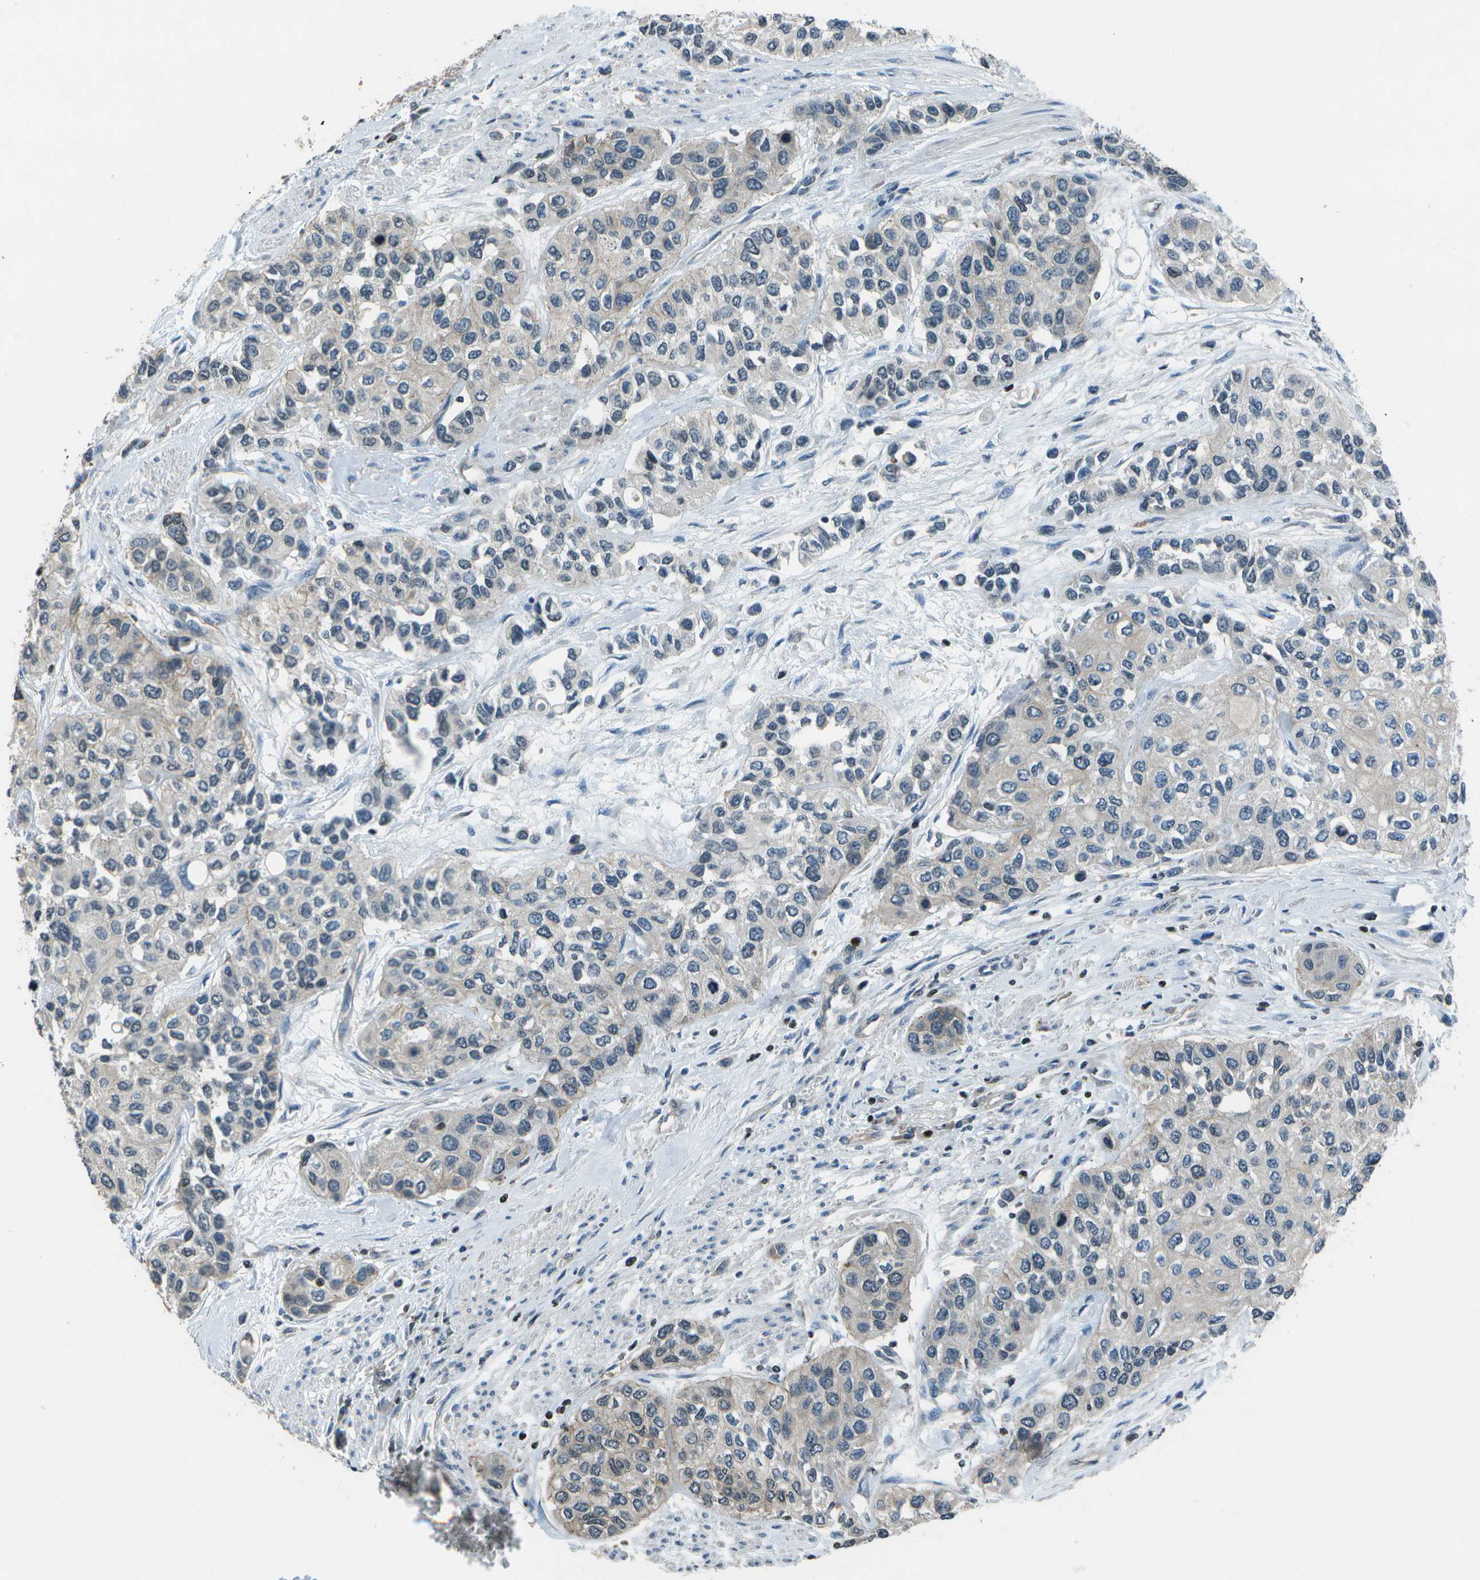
{"staining": {"intensity": "negative", "quantity": "none", "location": "none"}, "tissue": "urothelial cancer", "cell_type": "Tumor cells", "image_type": "cancer", "snomed": [{"axis": "morphology", "description": "Urothelial carcinoma, High grade"}, {"axis": "topography", "description": "Urinary bladder"}], "caption": "Human urothelial cancer stained for a protein using immunohistochemistry displays no positivity in tumor cells.", "gene": "PDLIM1", "patient": {"sex": "female", "age": 56}}